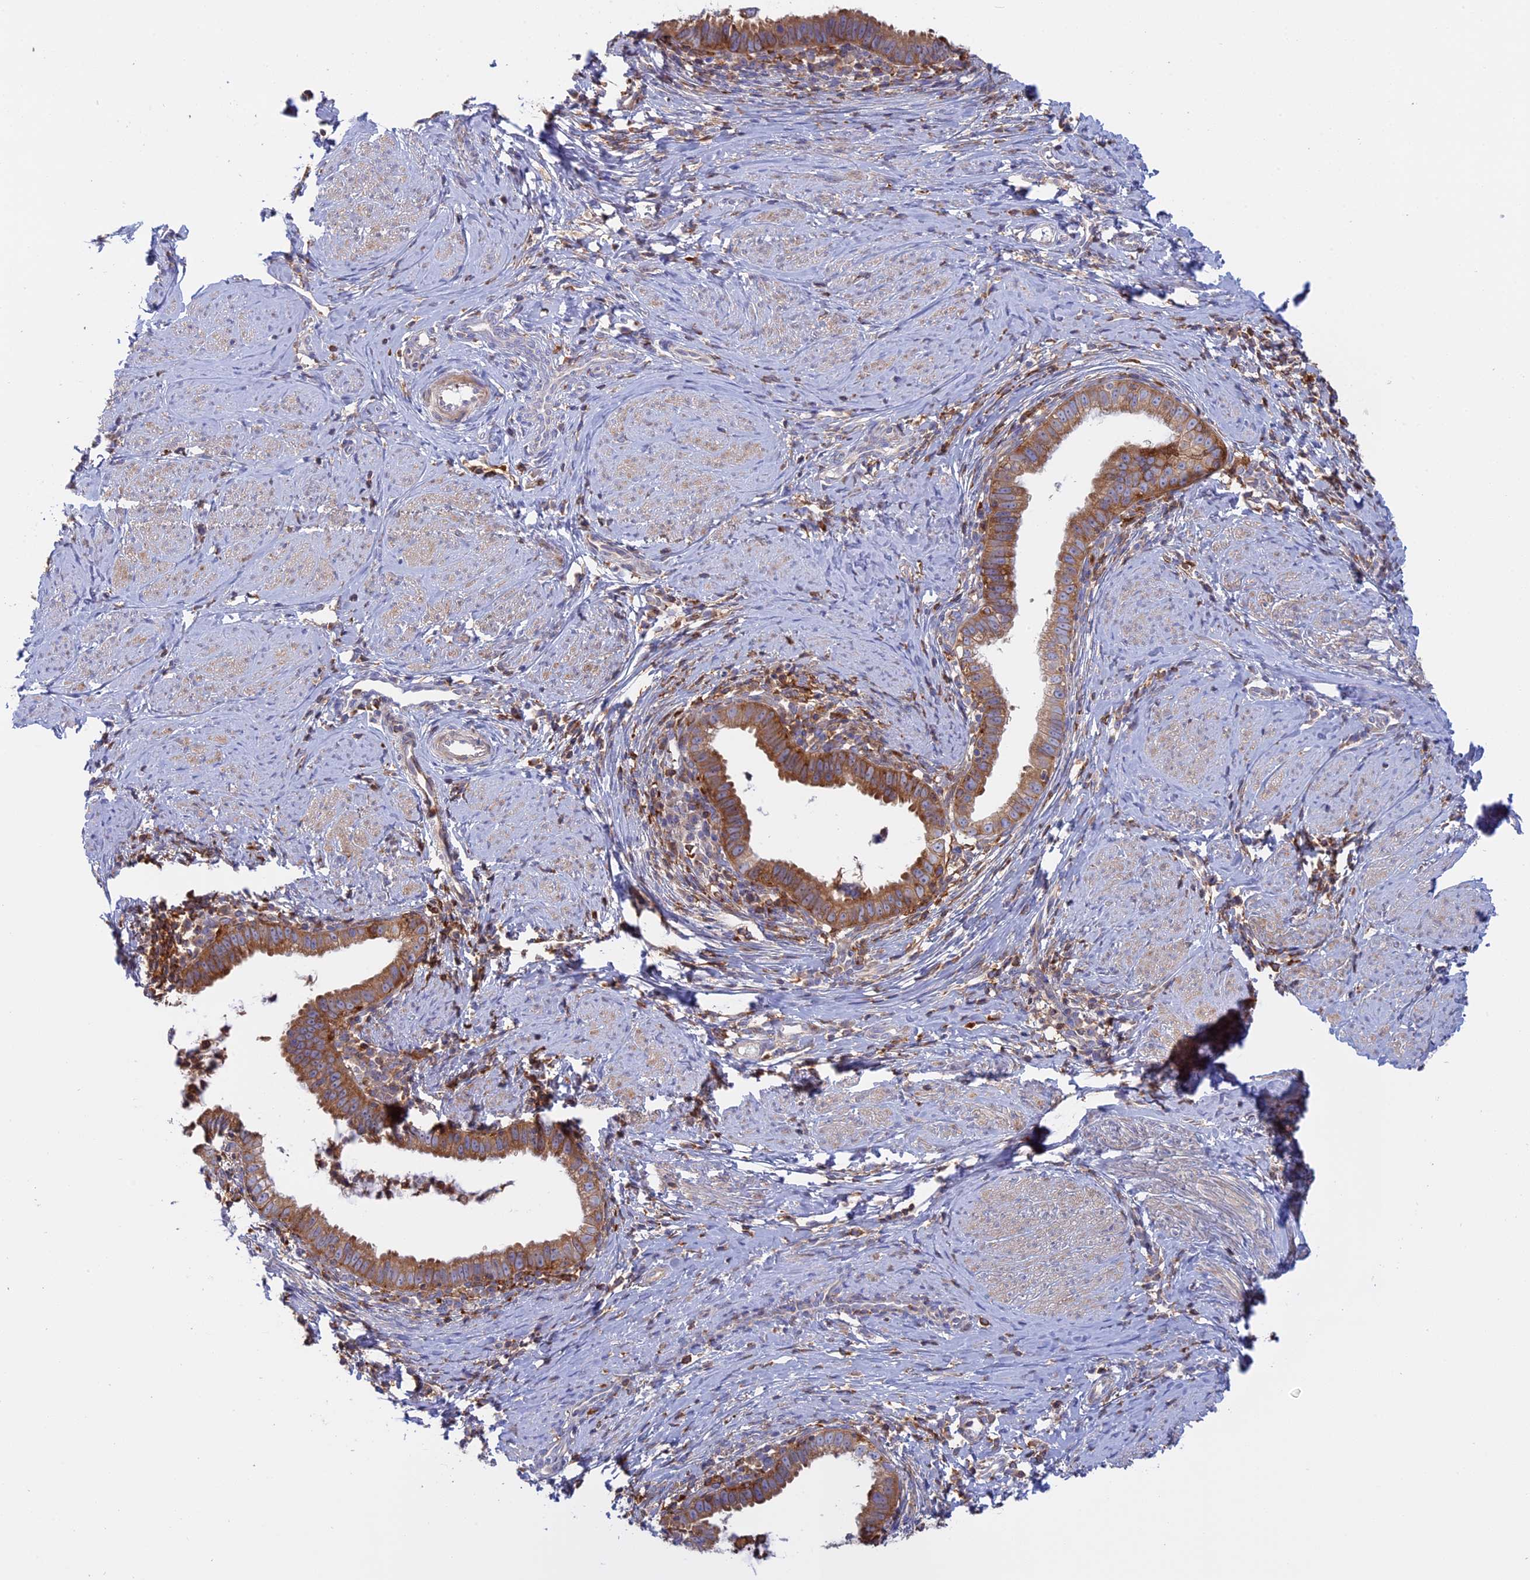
{"staining": {"intensity": "moderate", "quantity": ">75%", "location": "cytoplasmic/membranous"}, "tissue": "cervical cancer", "cell_type": "Tumor cells", "image_type": "cancer", "snomed": [{"axis": "morphology", "description": "Adenocarcinoma, NOS"}, {"axis": "topography", "description": "Cervix"}], "caption": "Moderate cytoplasmic/membranous positivity is appreciated in about >75% of tumor cells in cervical cancer (adenocarcinoma).", "gene": "GMIP", "patient": {"sex": "female", "age": 36}}